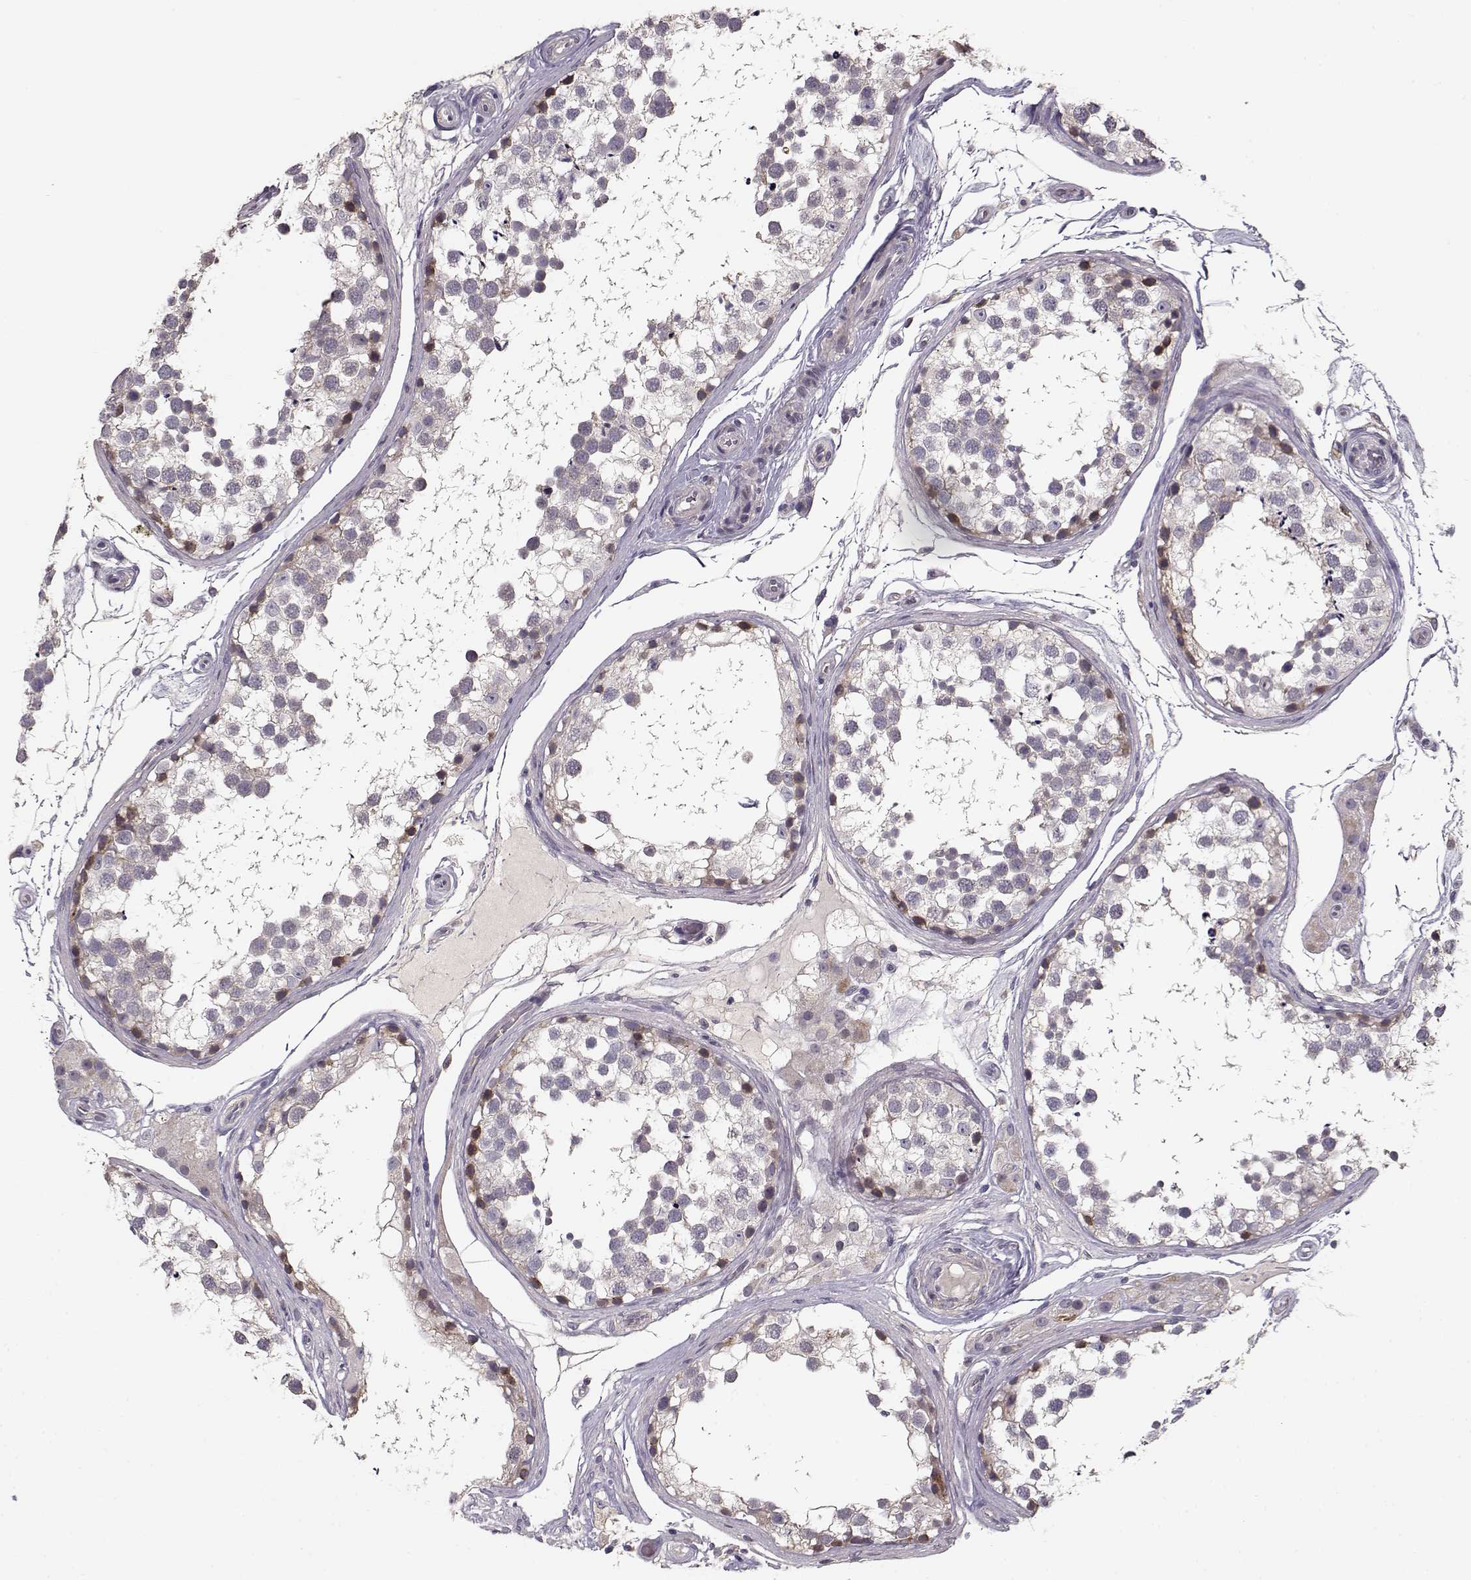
{"staining": {"intensity": "weak", "quantity": "<25%", "location": "cytoplasmic/membranous"}, "tissue": "testis", "cell_type": "Cells in seminiferous ducts", "image_type": "normal", "snomed": [{"axis": "morphology", "description": "Normal tissue, NOS"}, {"axis": "morphology", "description": "Seminoma, NOS"}, {"axis": "topography", "description": "Testis"}], "caption": "An image of human testis is negative for staining in cells in seminiferous ducts. (DAB (3,3'-diaminobenzidine) IHC, high magnification).", "gene": "ENTPD8", "patient": {"sex": "male", "age": 65}}